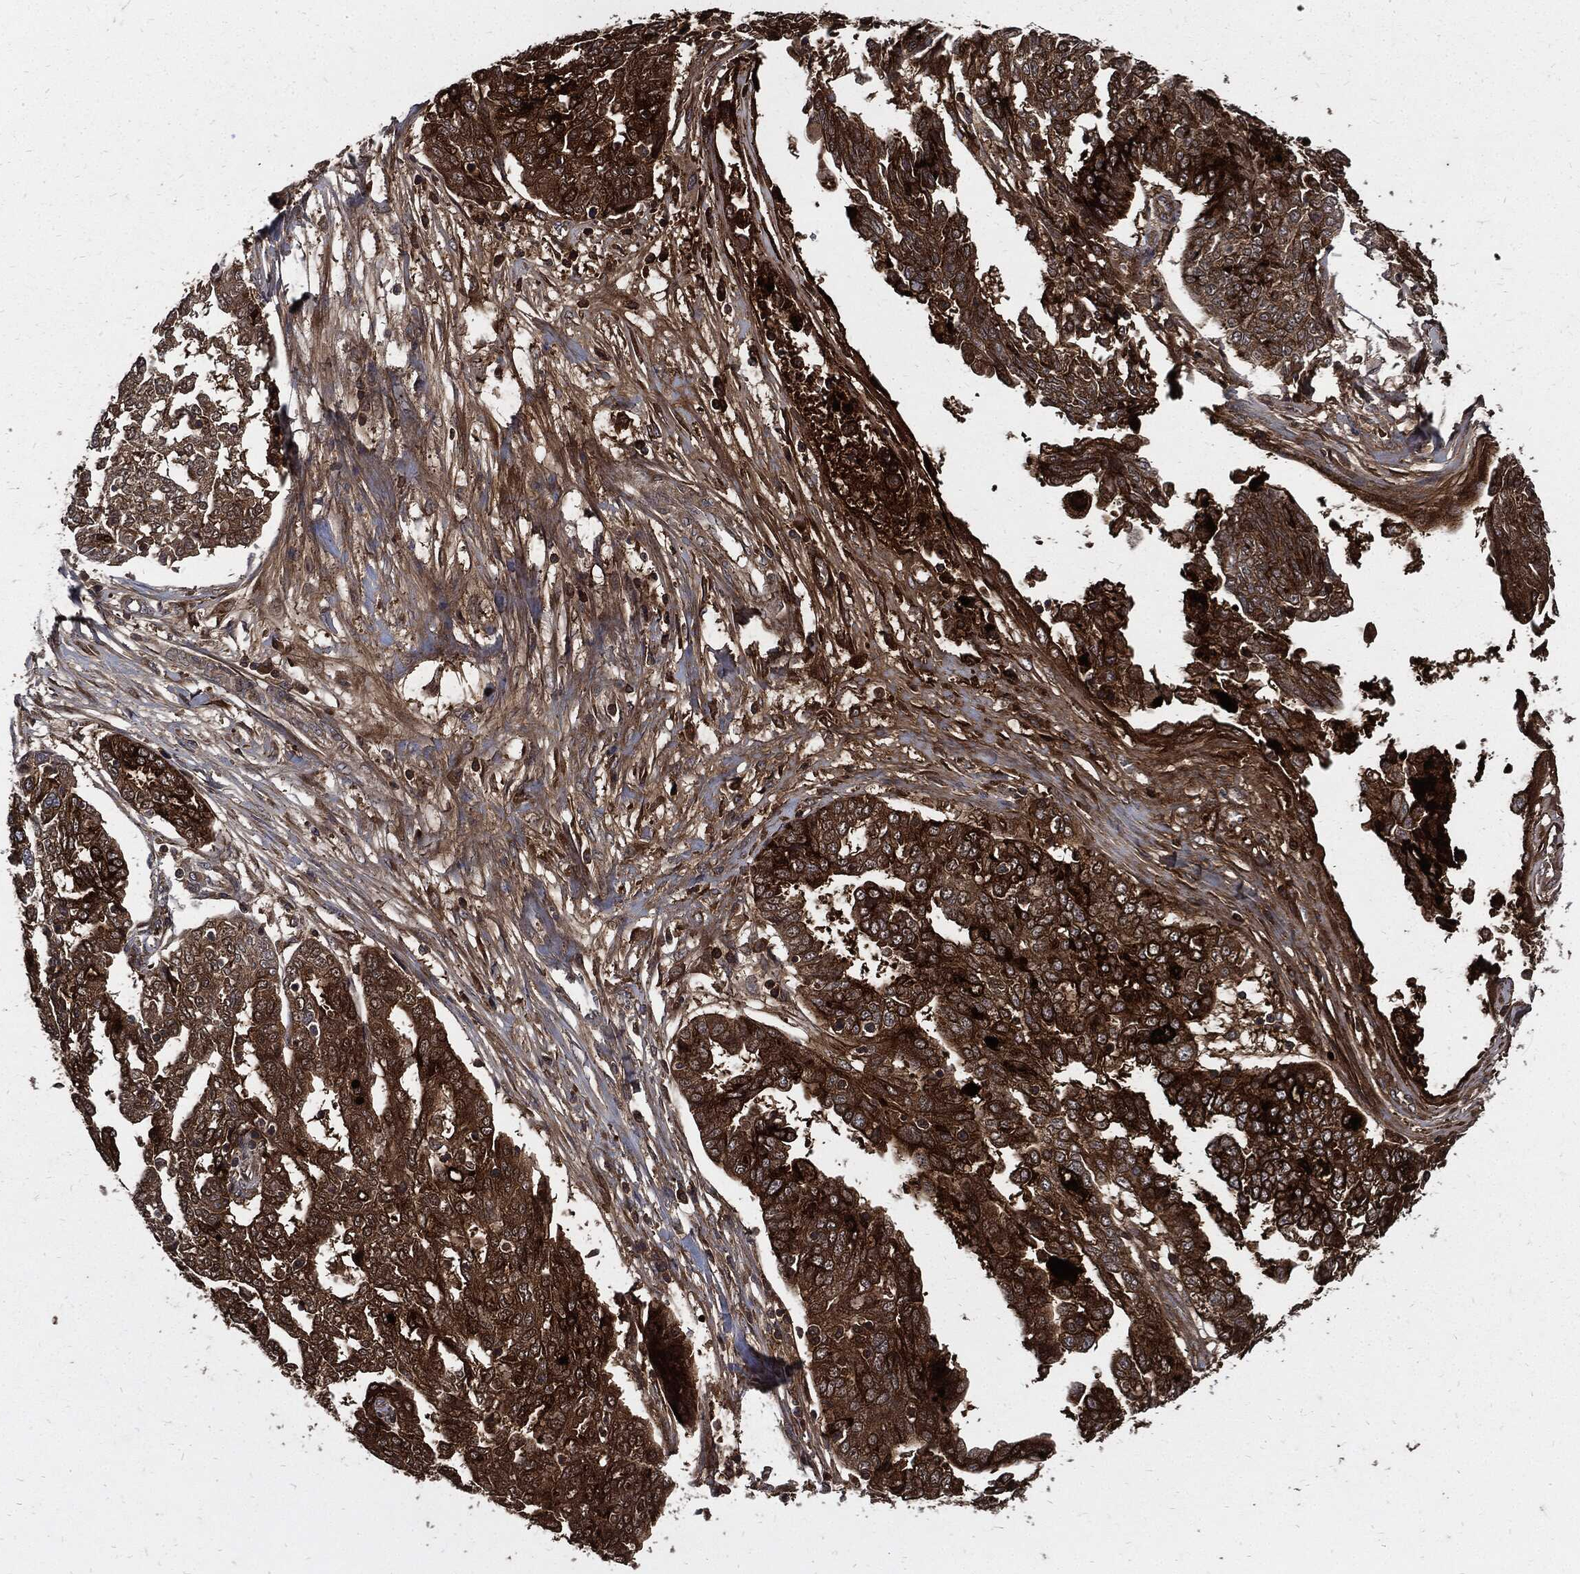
{"staining": {"intensity": "strong", "quantity": ">75%", "location": "cytoplasmic/membranous"}, "tissue": "ovarian cancer", "cell_type": "Tumor cells", "image_type": "cancer", "snomed": [{"axis": "morphology", "description": "Cystadenocarcinoma, serous, NOS"}, {"axis": "topography", "description": "Ovary"}], "caption": "Approximately >75% of tumor cells in human serous cystadenocarcinoma (ovarian) demonstrate strong cytoplasmic/membranous protein expression as visualized by brown immunohistochemical staining.", "gene": "CLU", "patient": {"sex": "female", "age": 67}}